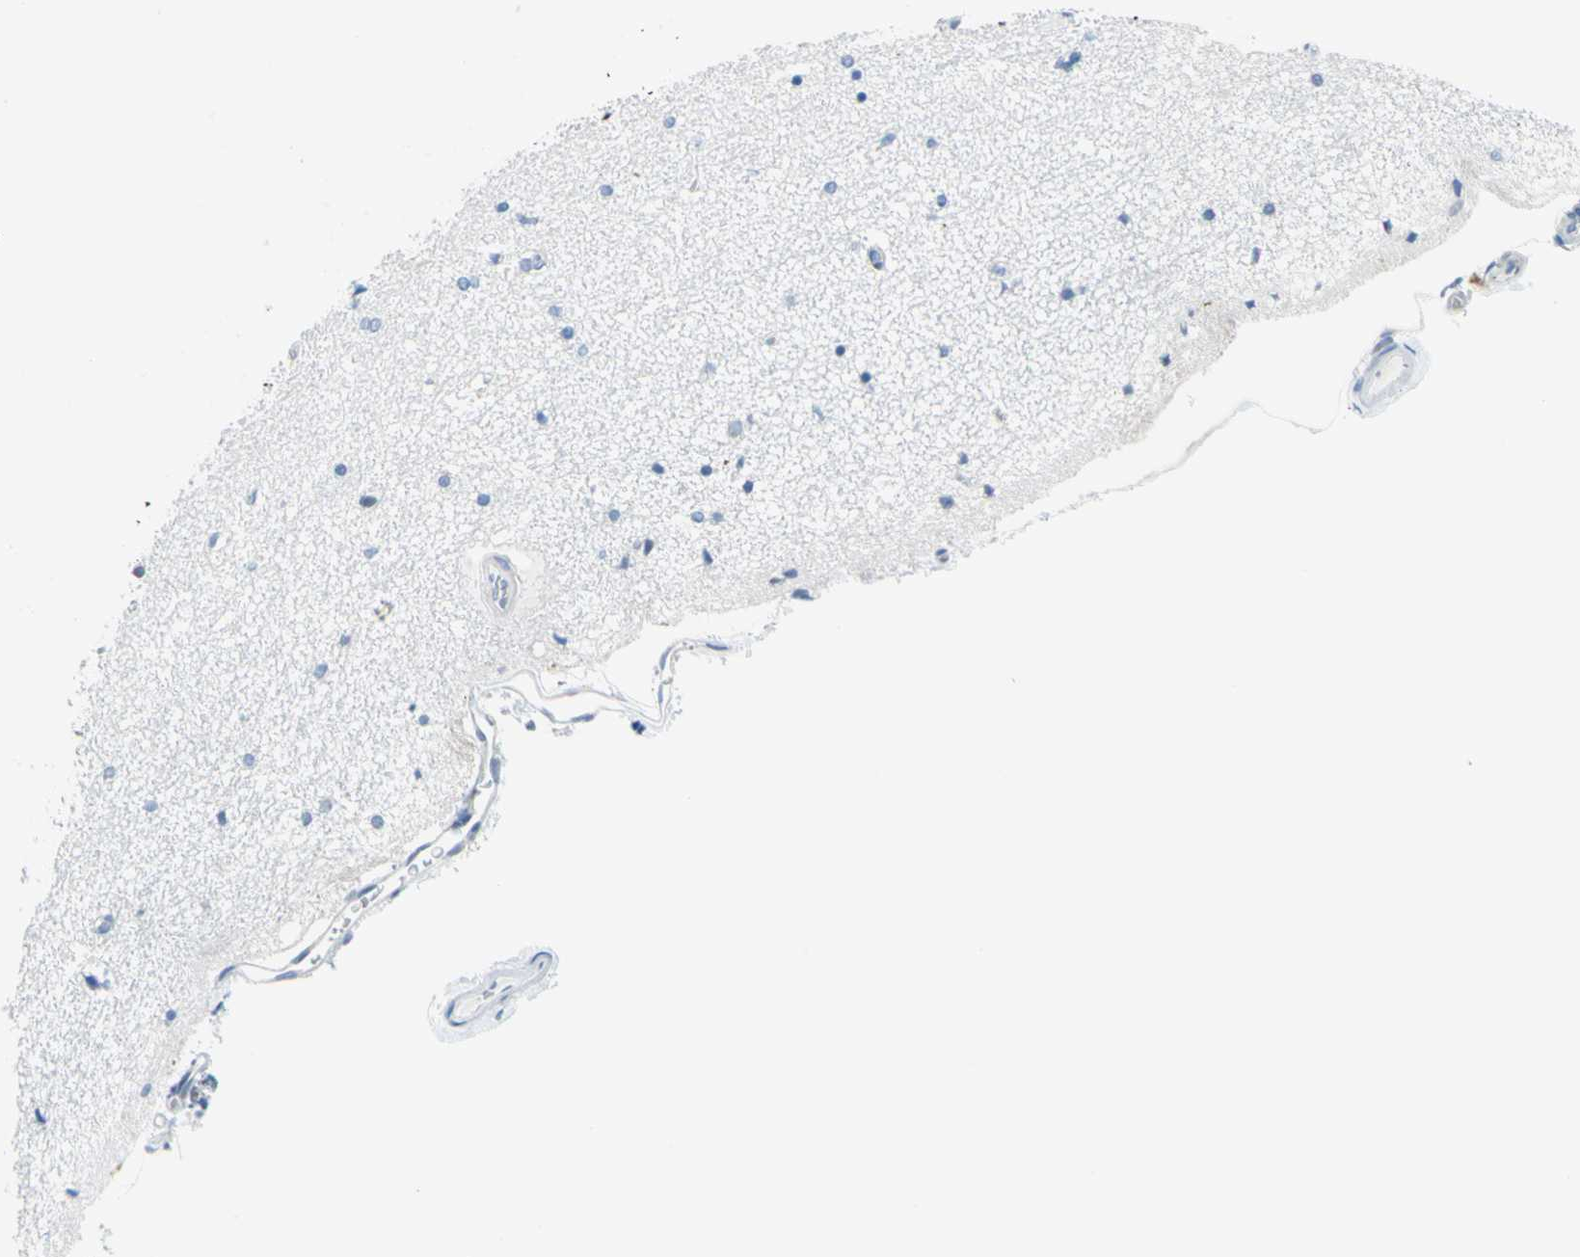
{"staining": {"intensity": "negative", "quantity": "none", "location": "none"}, "tissue": "hippocampus", "cell_type": "Glial cells", "image_type": "normal", "snomed": [{"axis": "morphology", "description": "Normal tissue, NOS"}, {"axis": "topography", "description": "Hippocampus"}], "caption": "Immunohistochemical staining of unremarkable human hippocampus demonstrates no significant expression in glial cells.", "gene": "CYSLTR1", "patient": {"sex": "female", "age": 54}}